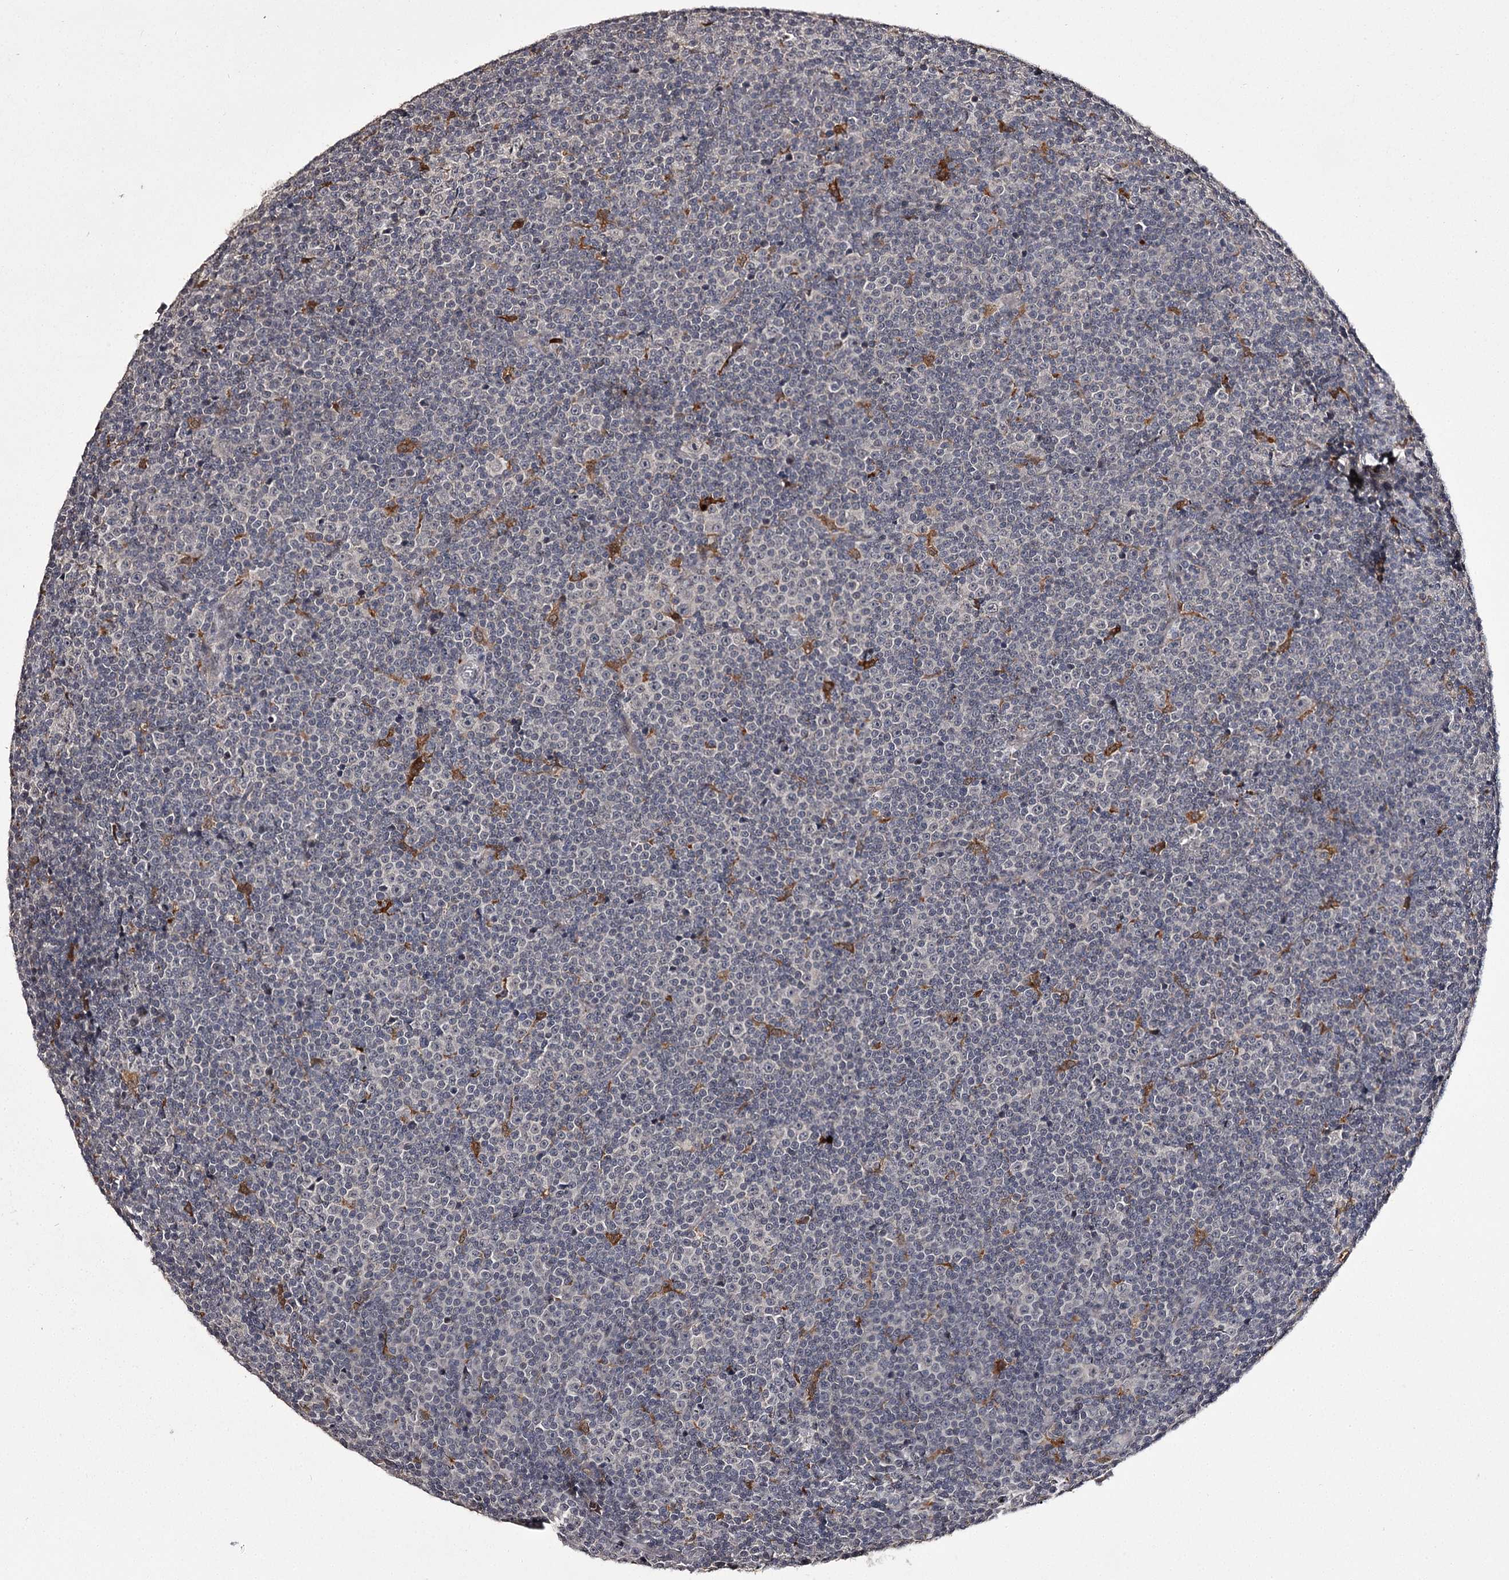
{"staining": {"intensity": "moderate", "quantity": "<25%", "location": "cytoplasmic/membranous"}, "tissue": "lymphoma", "cell_type": "Tumor cells", "image_type": "cancer", "snomed": [{"axis": "morphology", "description": "Malignant lymphoma, non-Hodgkin's type, Low grade"}, {"axis": "topography", "description": "Lymph node"}], "caption": "Moderate cytoplasmic/membranous expression for a protein is seen in approximately <25% of tumor cells of malignant lymphoma, non-Hodgkin's type (low-grade) using immunohistochemistry.", "gene": "SLC32A1", "patient": {"sex": "female", "age": 67}}